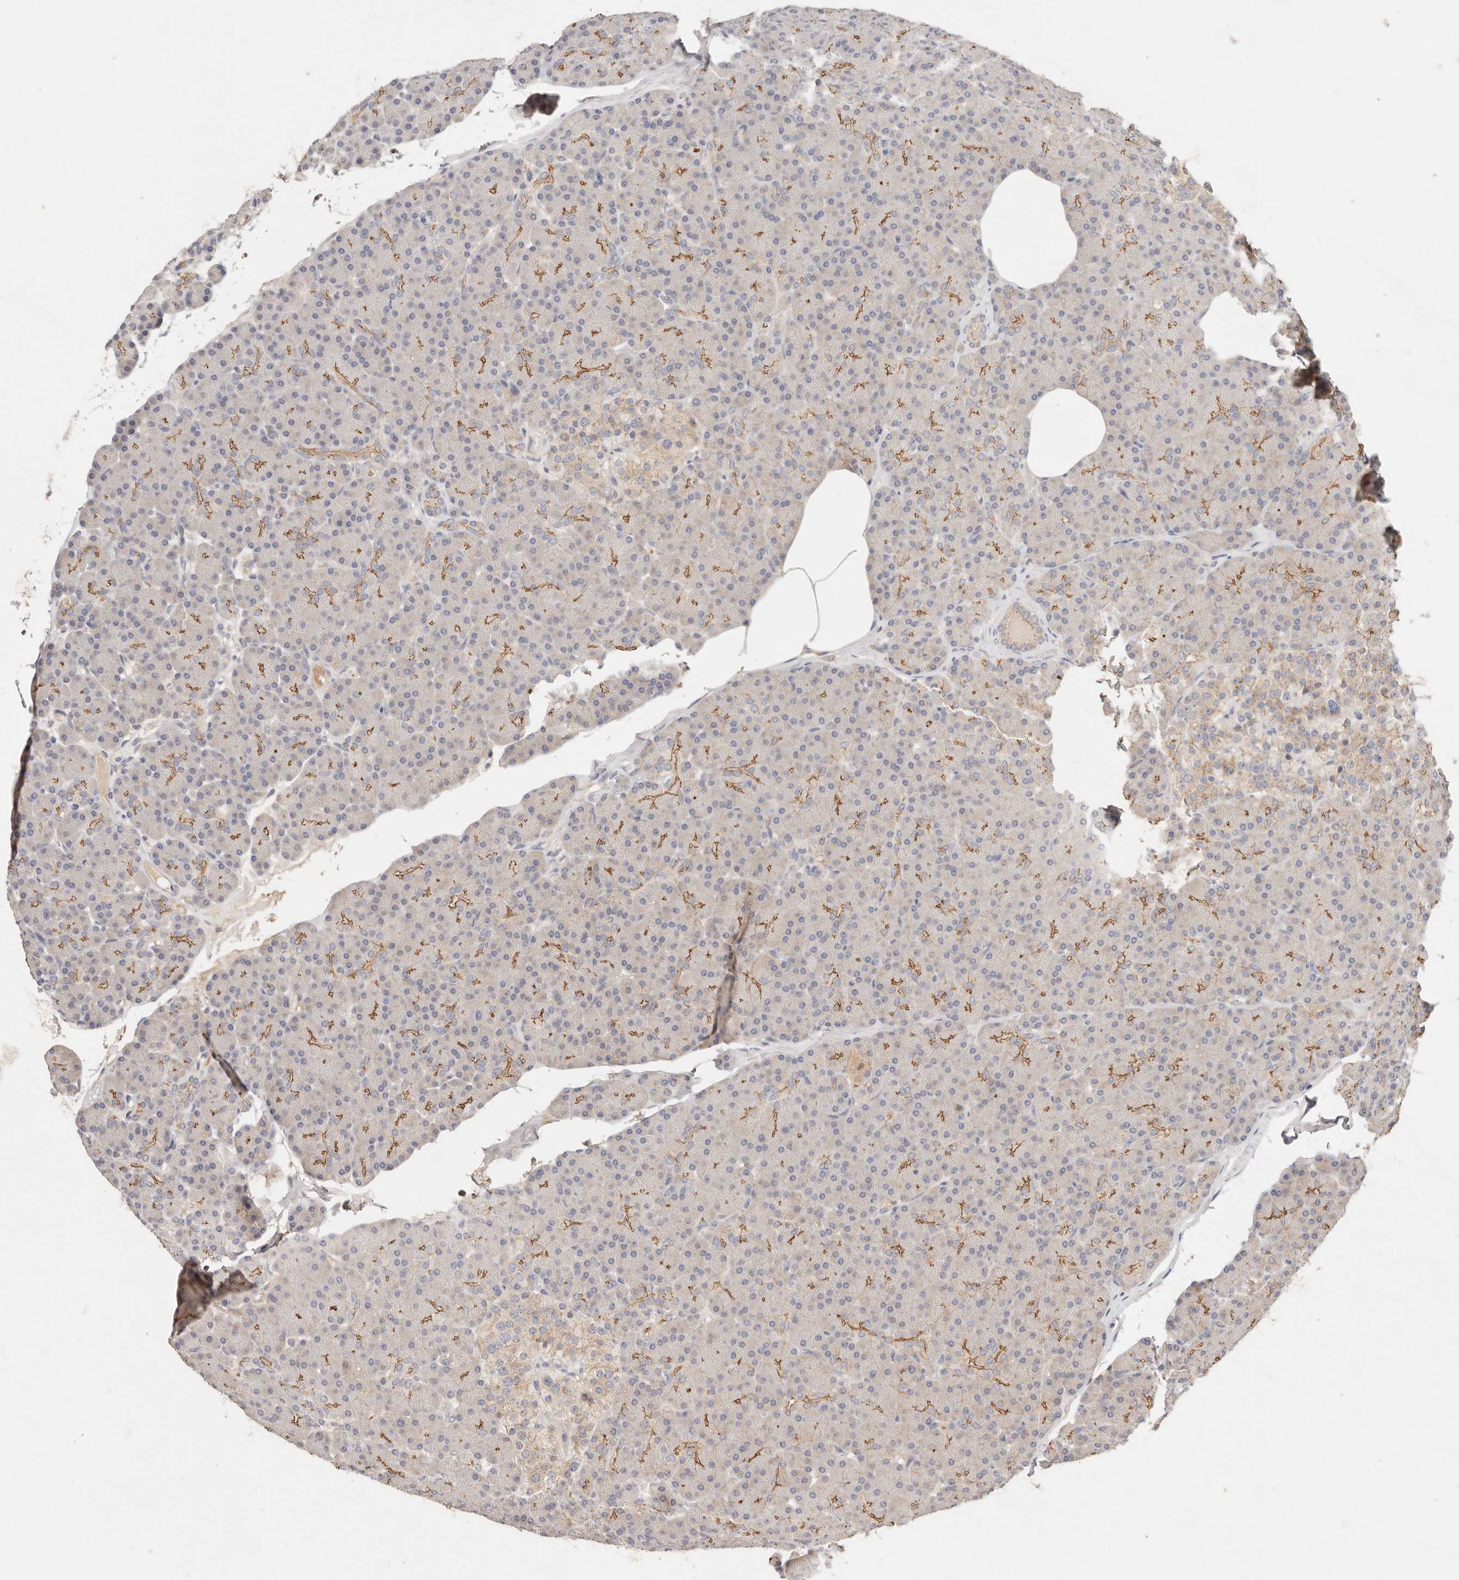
{"staining": {"intensity": "moderate", "quantity": "<25%", "location": "cytoplasmic/membranous"}, "tissue": "pancreas", "cell_type": "Exocrine glandular cells", "image_type": "normal", "snomed": [{"axis": "morphology", "description": "Normal tissue, NOS"}, {"axis": "topography", "description": "Pancreas"}], "caption": "Immunohistochemistry (IHC) (DAB) staining of unremarkable human pancreas demonstrates moderate cytoplasmic/membranous protein expression in approximately <25% of exocrine glandular cells.", "gene": "CXADR", "patient": {"sex": "female", "age": 43}}